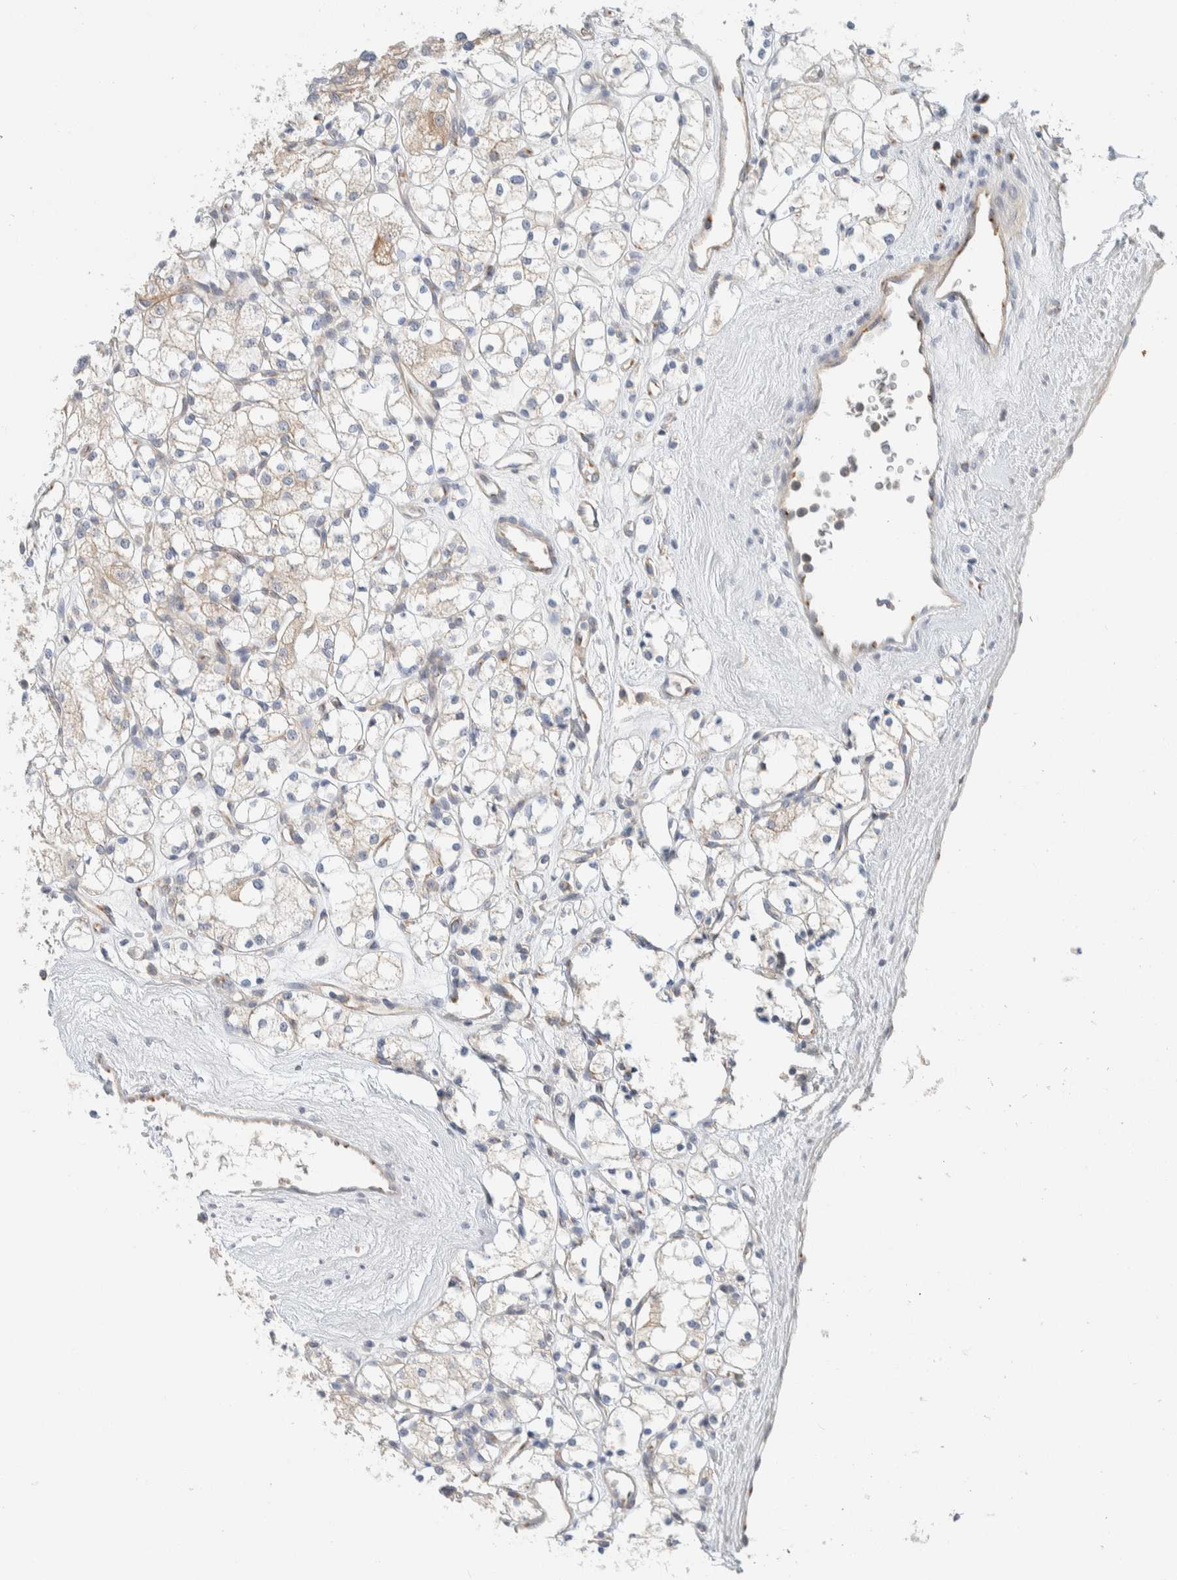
{"staining": {"intensity": "weak", "quantity": "<25%", "location": "cytoplasmic/membranous"}, "tissue": "renal cancer", "cell_type": "Tumor cells", "image_type": "cancer", "snomed": [{"axis": "morphology", "description": "Adenocarcinoma, NOS"}, {"axis": "topography", "description": "Kidney"}], "caption": "A high-resolution image shows immunohistochemistry staining of adenocarcinoma (renal), which shows no significant staining in tumor cells.", "gene": "TMEM184B", "patient": {"sex": "male", "age": 77}}